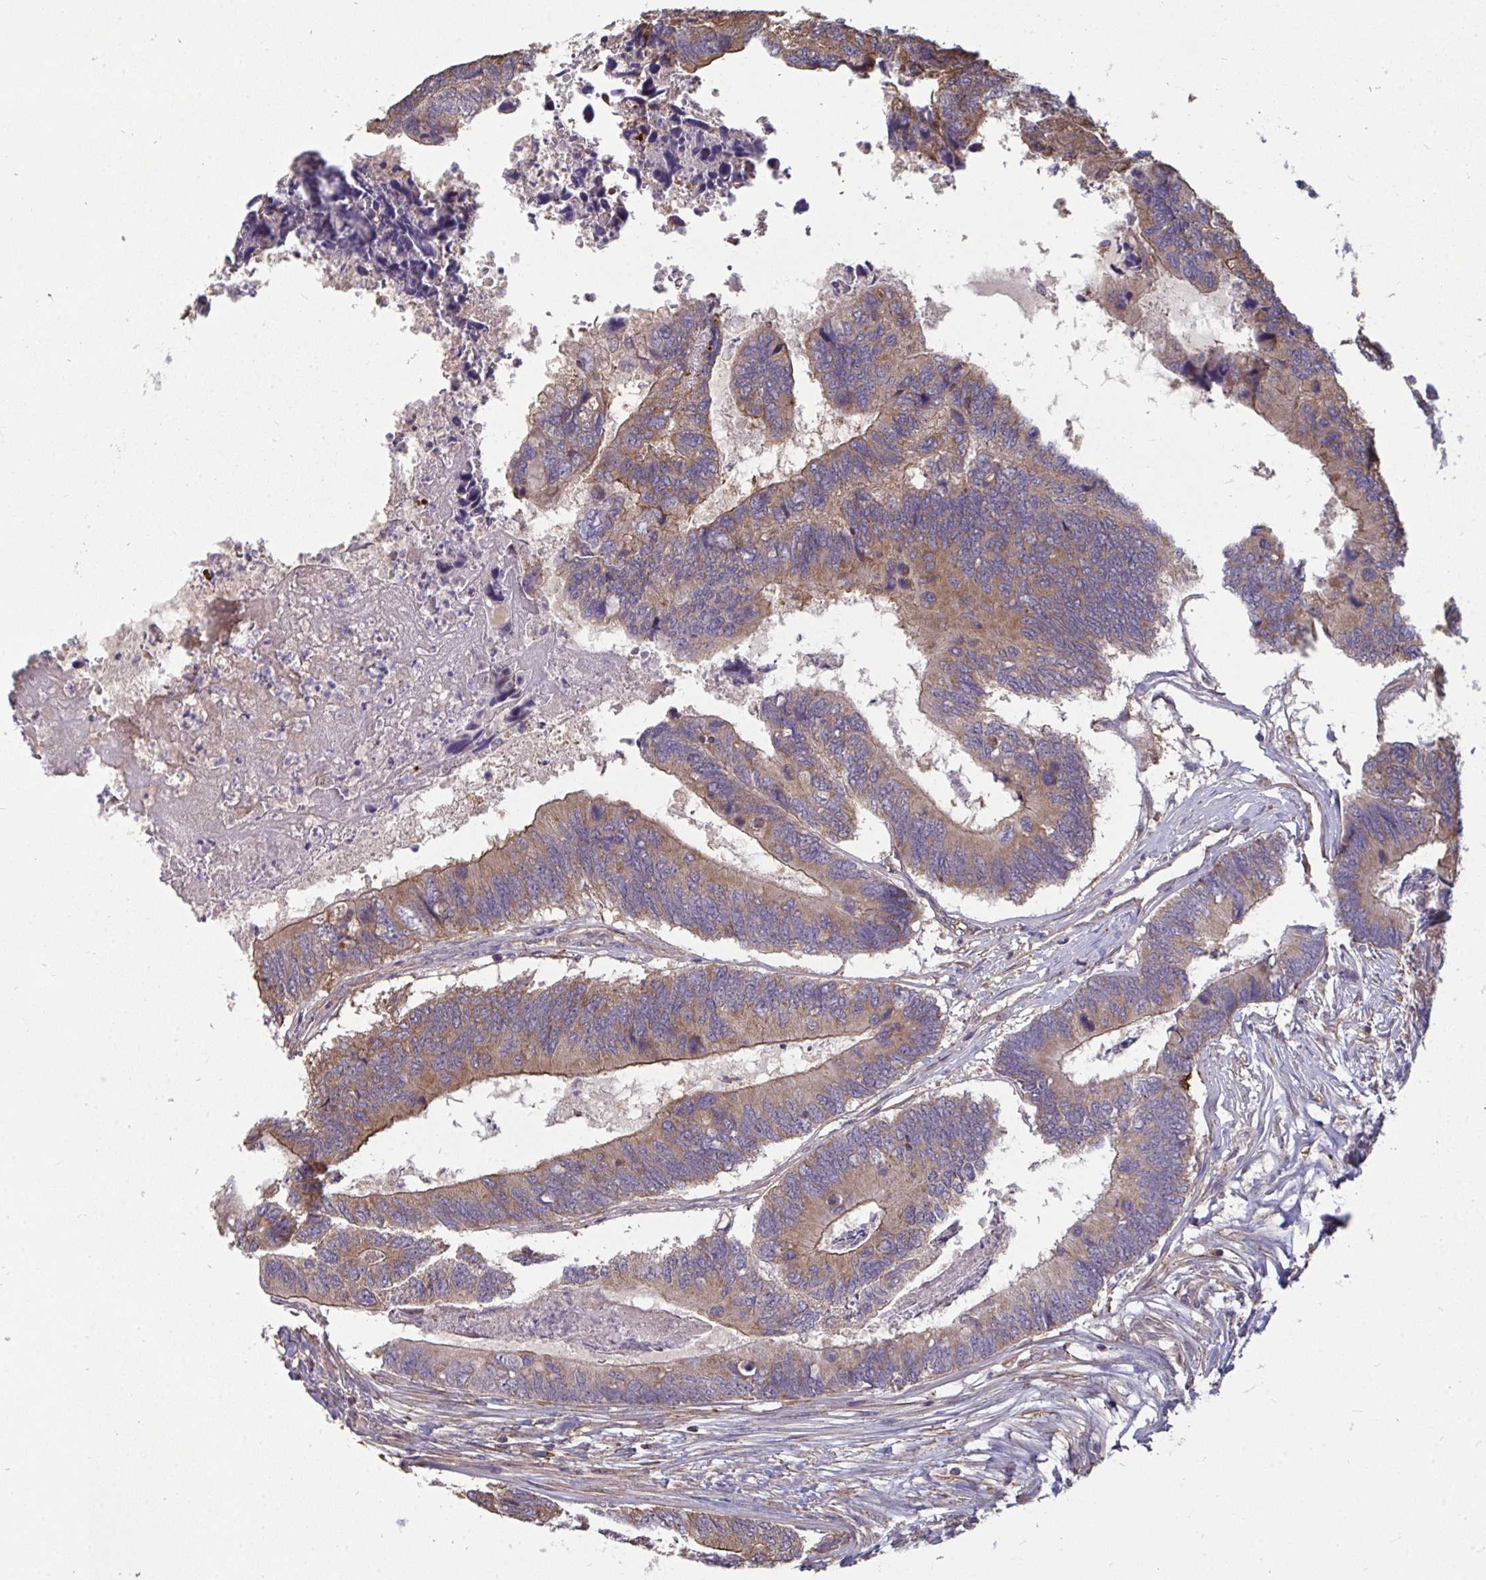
{"staining": {"intensity": "weak", "quantity": ">75%", "location": "cytoplasmic/membranous"}, "tissue": "colorectal cancer", "cell_type": "Tumor cells", "image_type": "cancer", "snomed": [{"axis": "morphology", "description": "Adenocarcinoma, NOS"}, {"axis": "topography", "description": "Colon"}], "caption": "Colorectal cancer (adenocarcinoma) stained with immunohistochemistry (IHC) exhibits weak cytoplasmic/membranous expression in approximately >75% of tumor cells. (IHC, brightfield microscopy, high magnification).", "gene": "ISCU", "patient": {"sex": "female", "age": 67}}